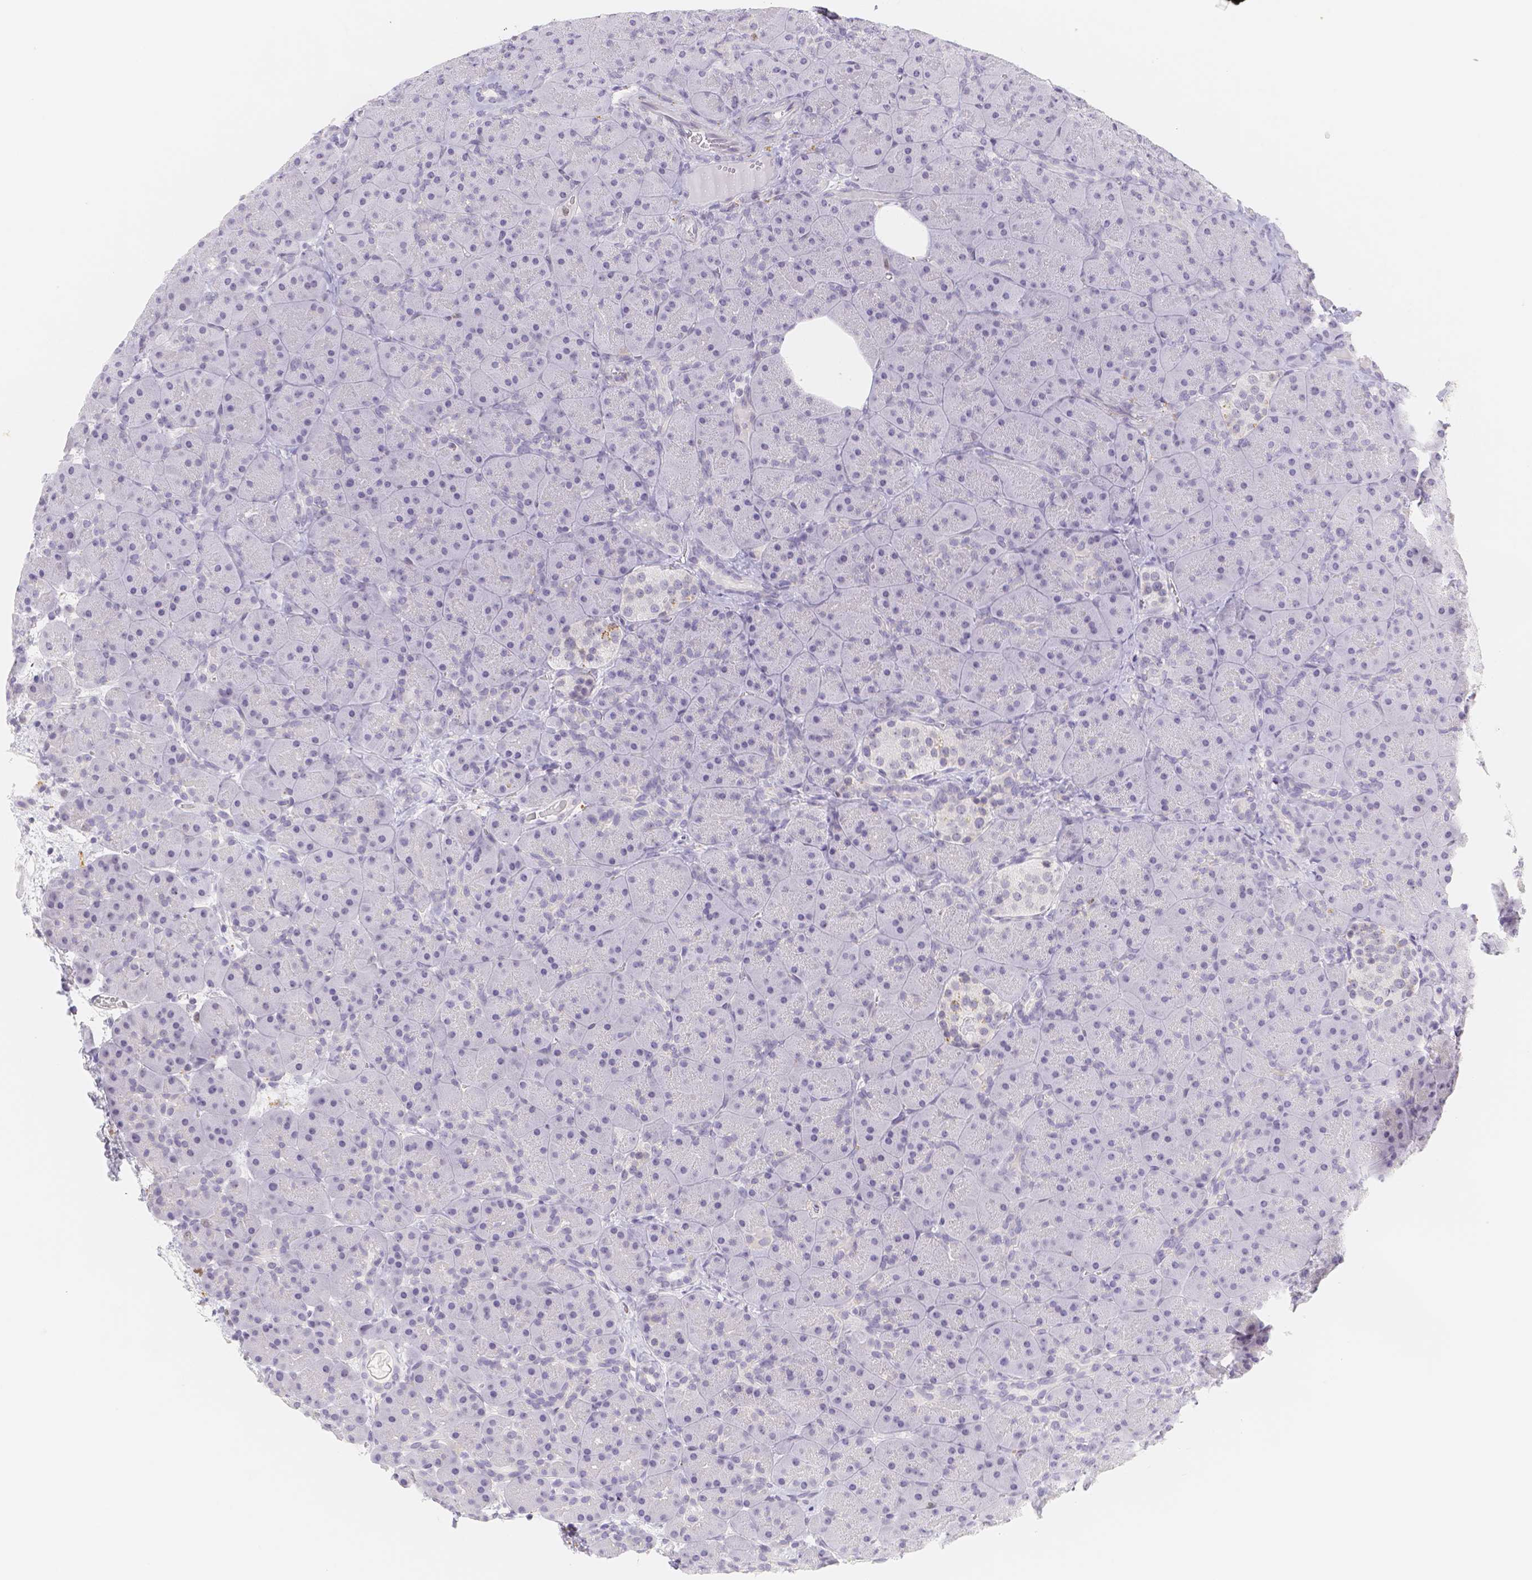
{"staining": {"intensity": "negative", "quantity": "none", "location": "none"}, "tissue": "pancreas", "cell_type": "Exocrine glandular cells", "image_type": "normal", "snomed": [{"axis": "morphology", "description": "Normal tissue, NOS"}, {"axis": "topography", "description": "Pancreas"}], "caption": "The IHC histopathology image has no significant staining in exocrine glandular cells of pancreas.", "gene": "PADI4", "patient": {"sex": "male", "age": 66}}